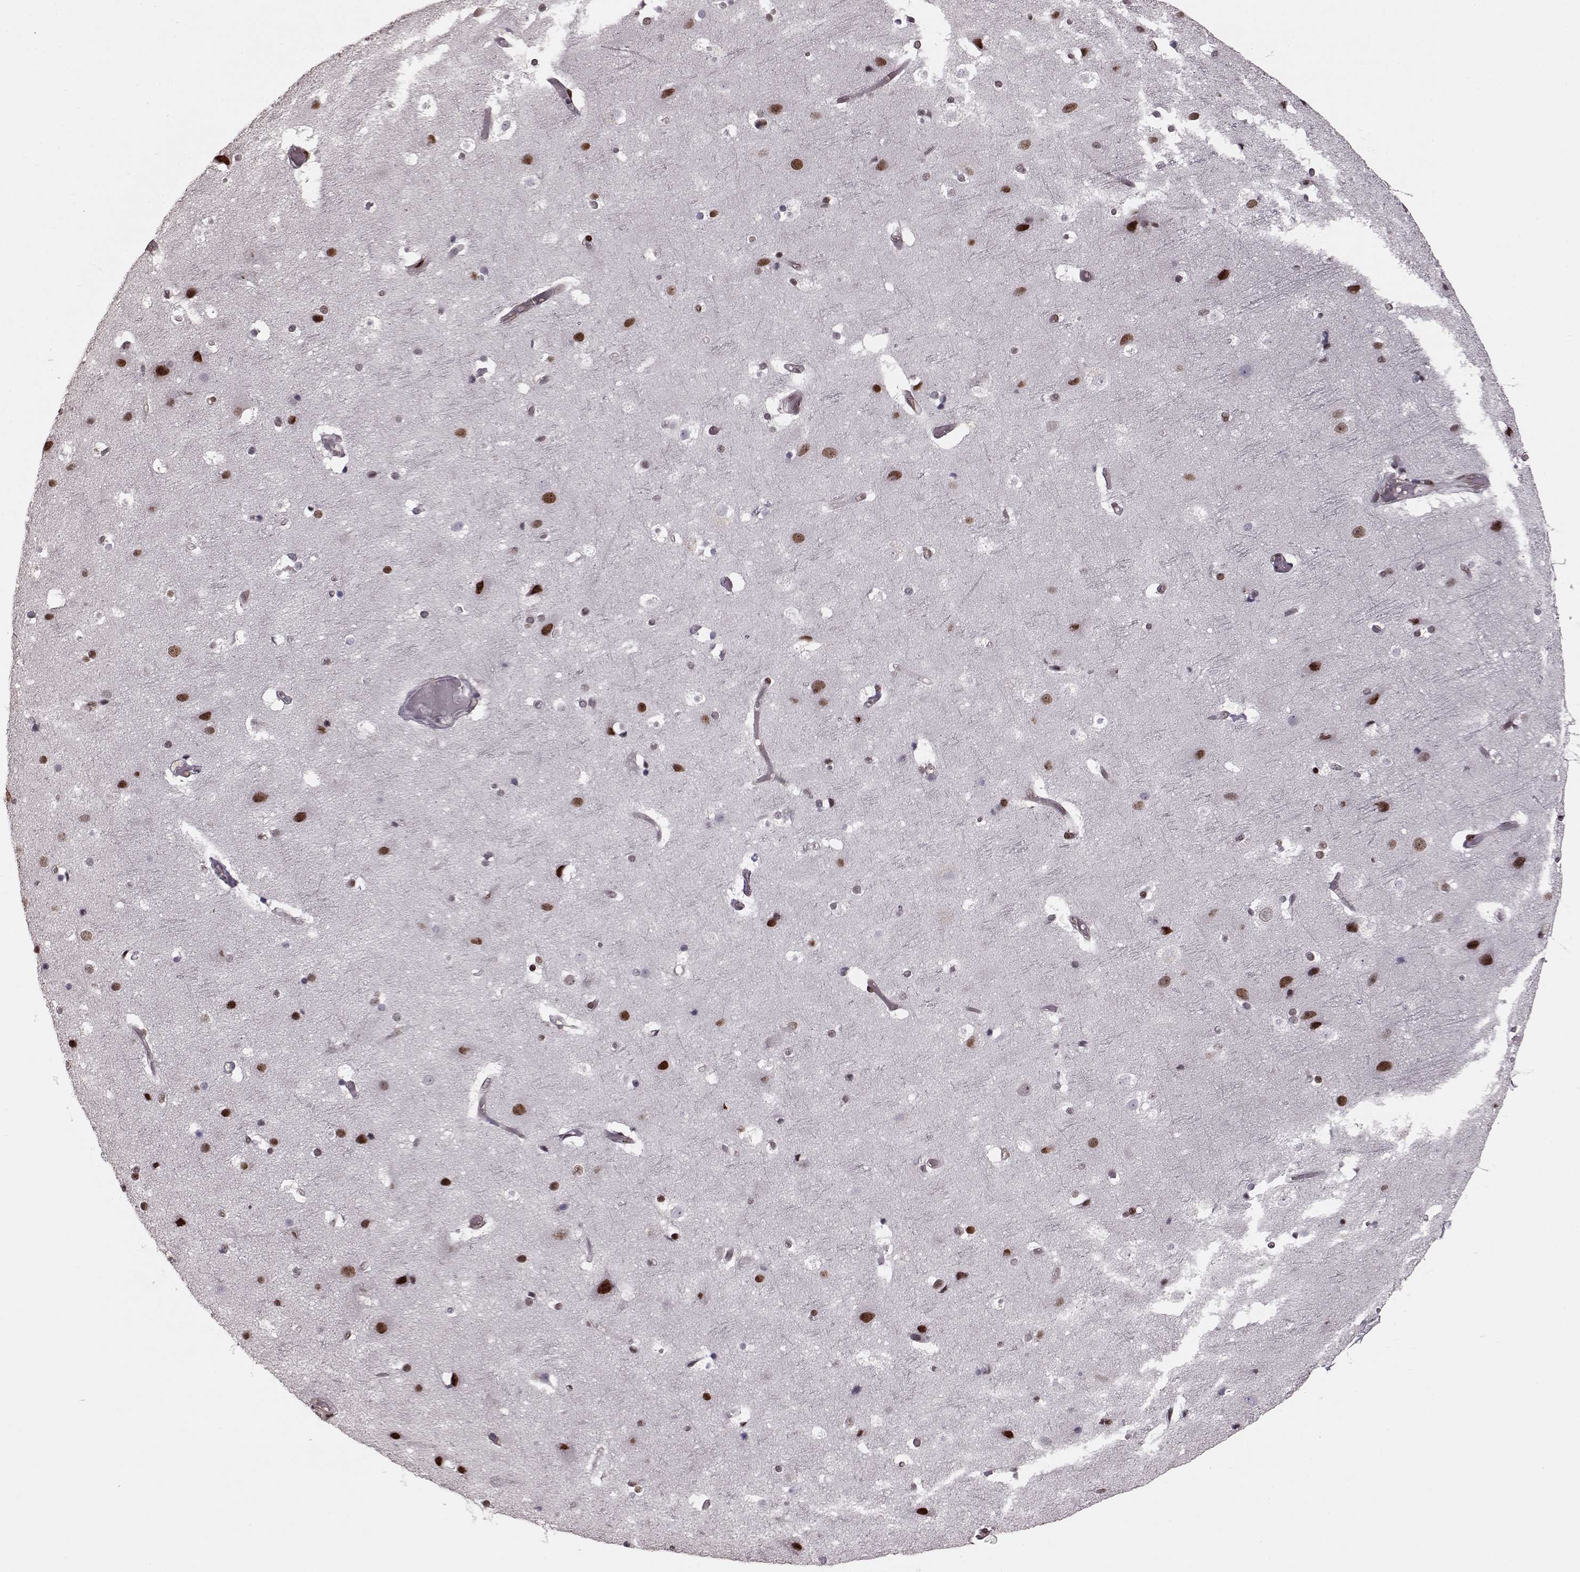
{"staining": {"intensity": "moderate", "quantity": ">75%", "location": "nuclear"}, "tissue": "cerebral cortex", "cell_type": "Endothelial cells", "image_type": "normal", "snomed": [{"axis": "morphology", "description": "Normal tissue, NOS"}, {"axis": "topography", "description": "Cerebral cortex"}], "caption": "Immunohistochemical staining of benign human cerebral cortex displays medium levels of moderate nuclear staining in approximately >75% of endothelial cells.", "gene": "NR2C1", "patient": {"sex": "female", "age": 52}}